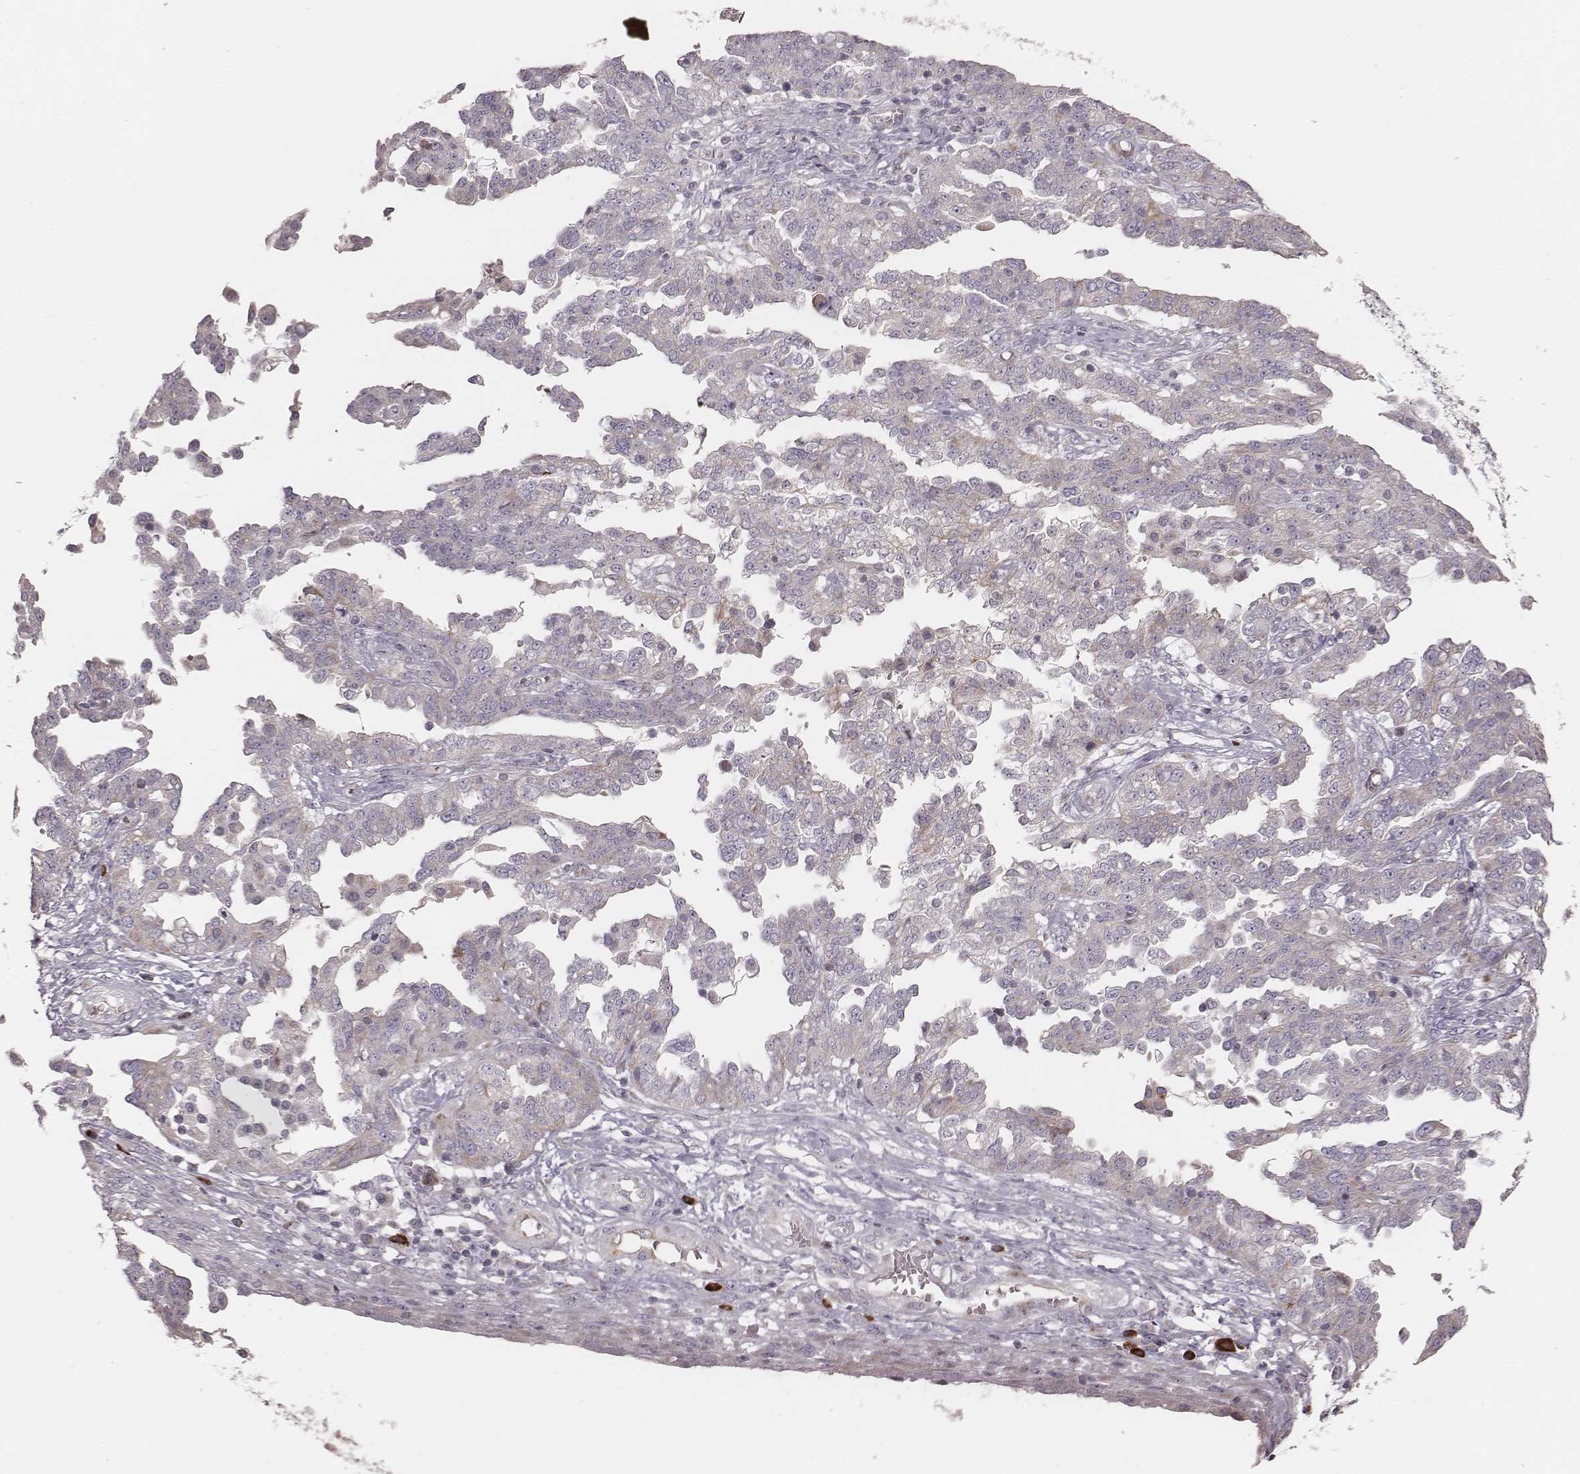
{"staining": {"intensity": "negative", "quantity": "none", "location": "none"}, "tissue": "ovarian cancer", "cell_type": "Tumor cells", "image_type": "cancer", "snomed": [{"axis": "morphology", "description": "Cystadenocarcinoma, serous, NOS"}, {"axis": "topography", "description": "Ovary"}], "caption": "IHC of serous cystadenocarcinoma (ovarian) shows no staining in tumor cells.", "gene": "KIF5C", "patient": {"sex": "female", "age": 67}}